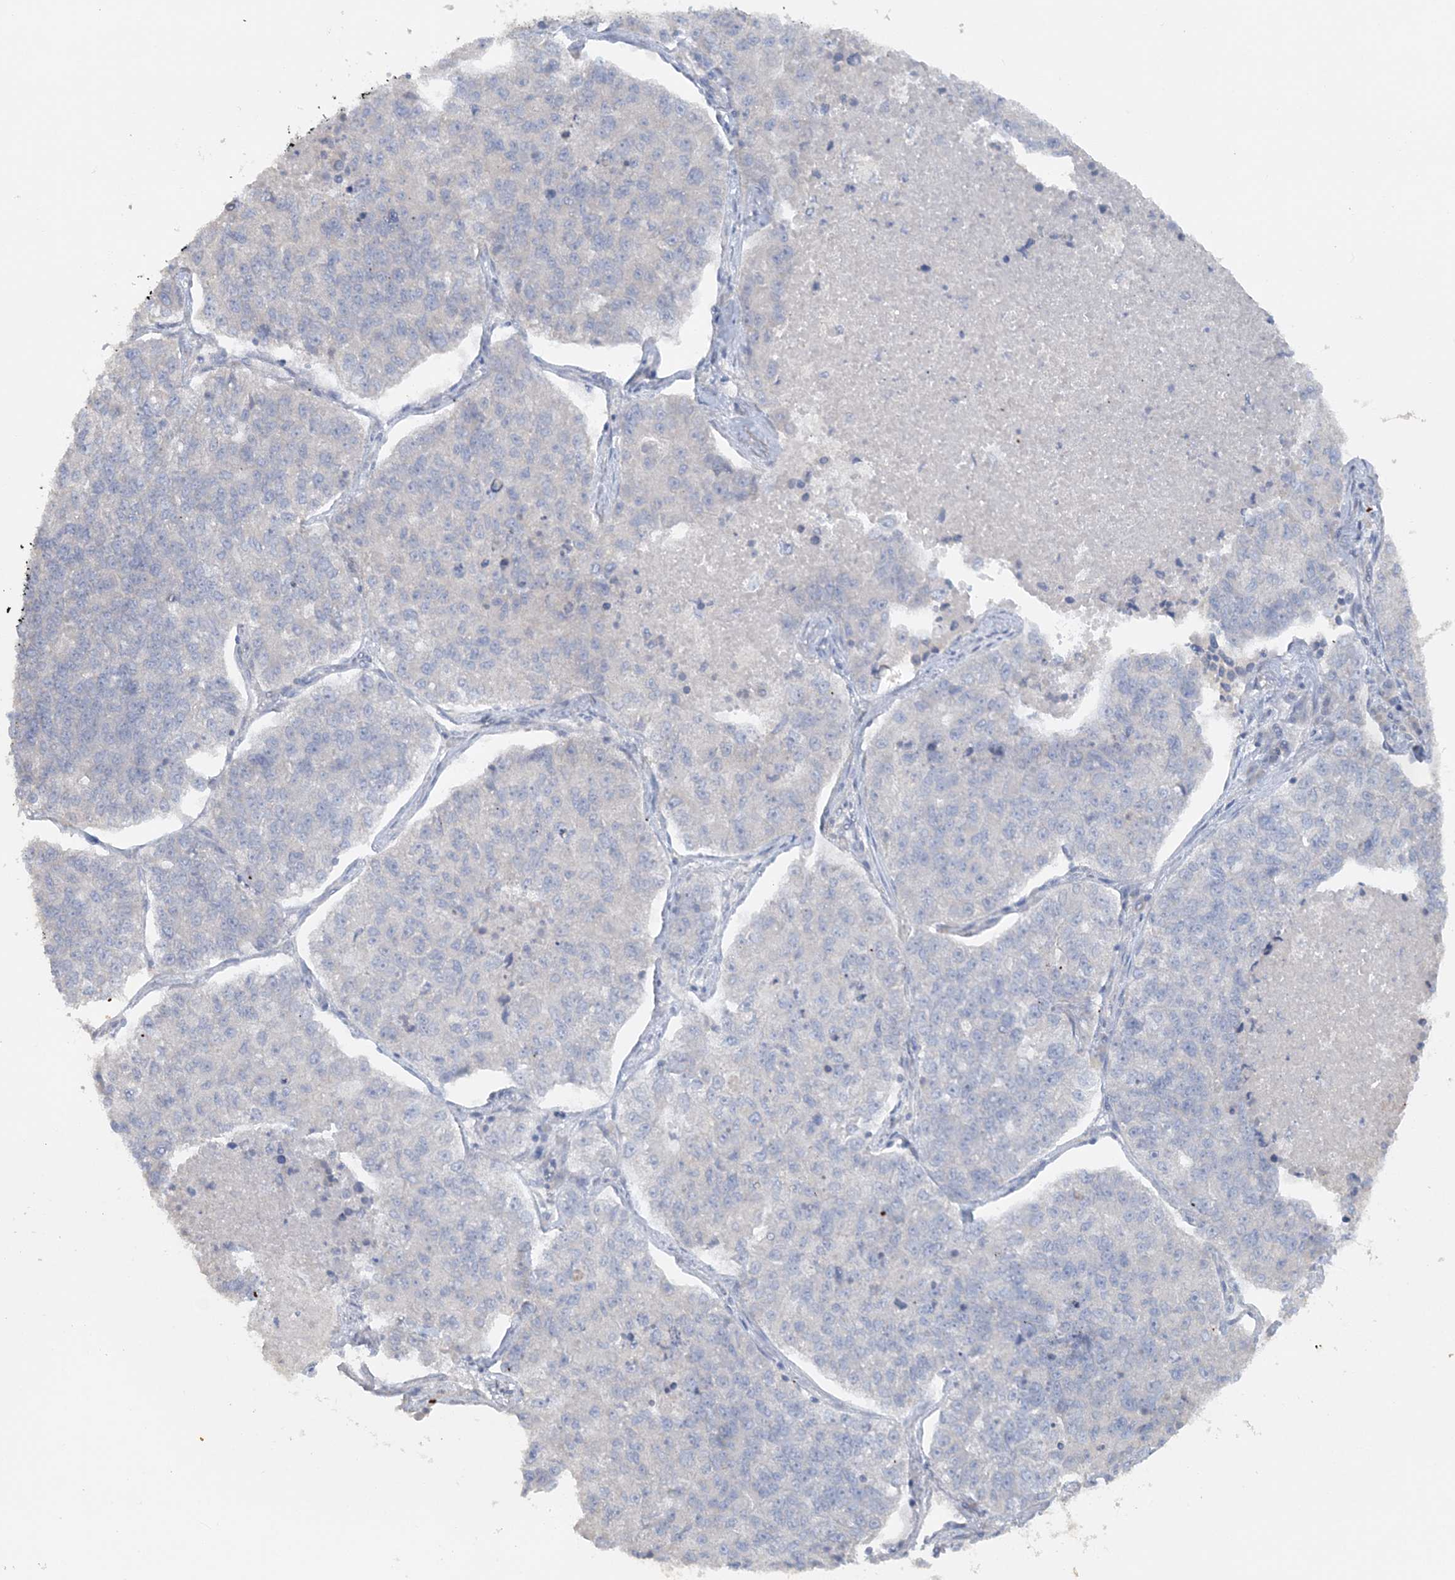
{"staining": {"intensity": "negative", "quantity": "none", "location": "none"}, "tissue": "lung cancer", "cell_type": "Tumor cells", "image_type": "cancer", "snomed": [{"axis": "morphology", "description": "Adenocarcinoma, NOS"}, {"axis": "topography", "description": "Lung"}], "caption": "Protein analysis of lung adenocarcinoma displays no significant positivity in tumor cells.", "gene": "TBC1D5", "patient": {"sex": "male", "age": 49}}